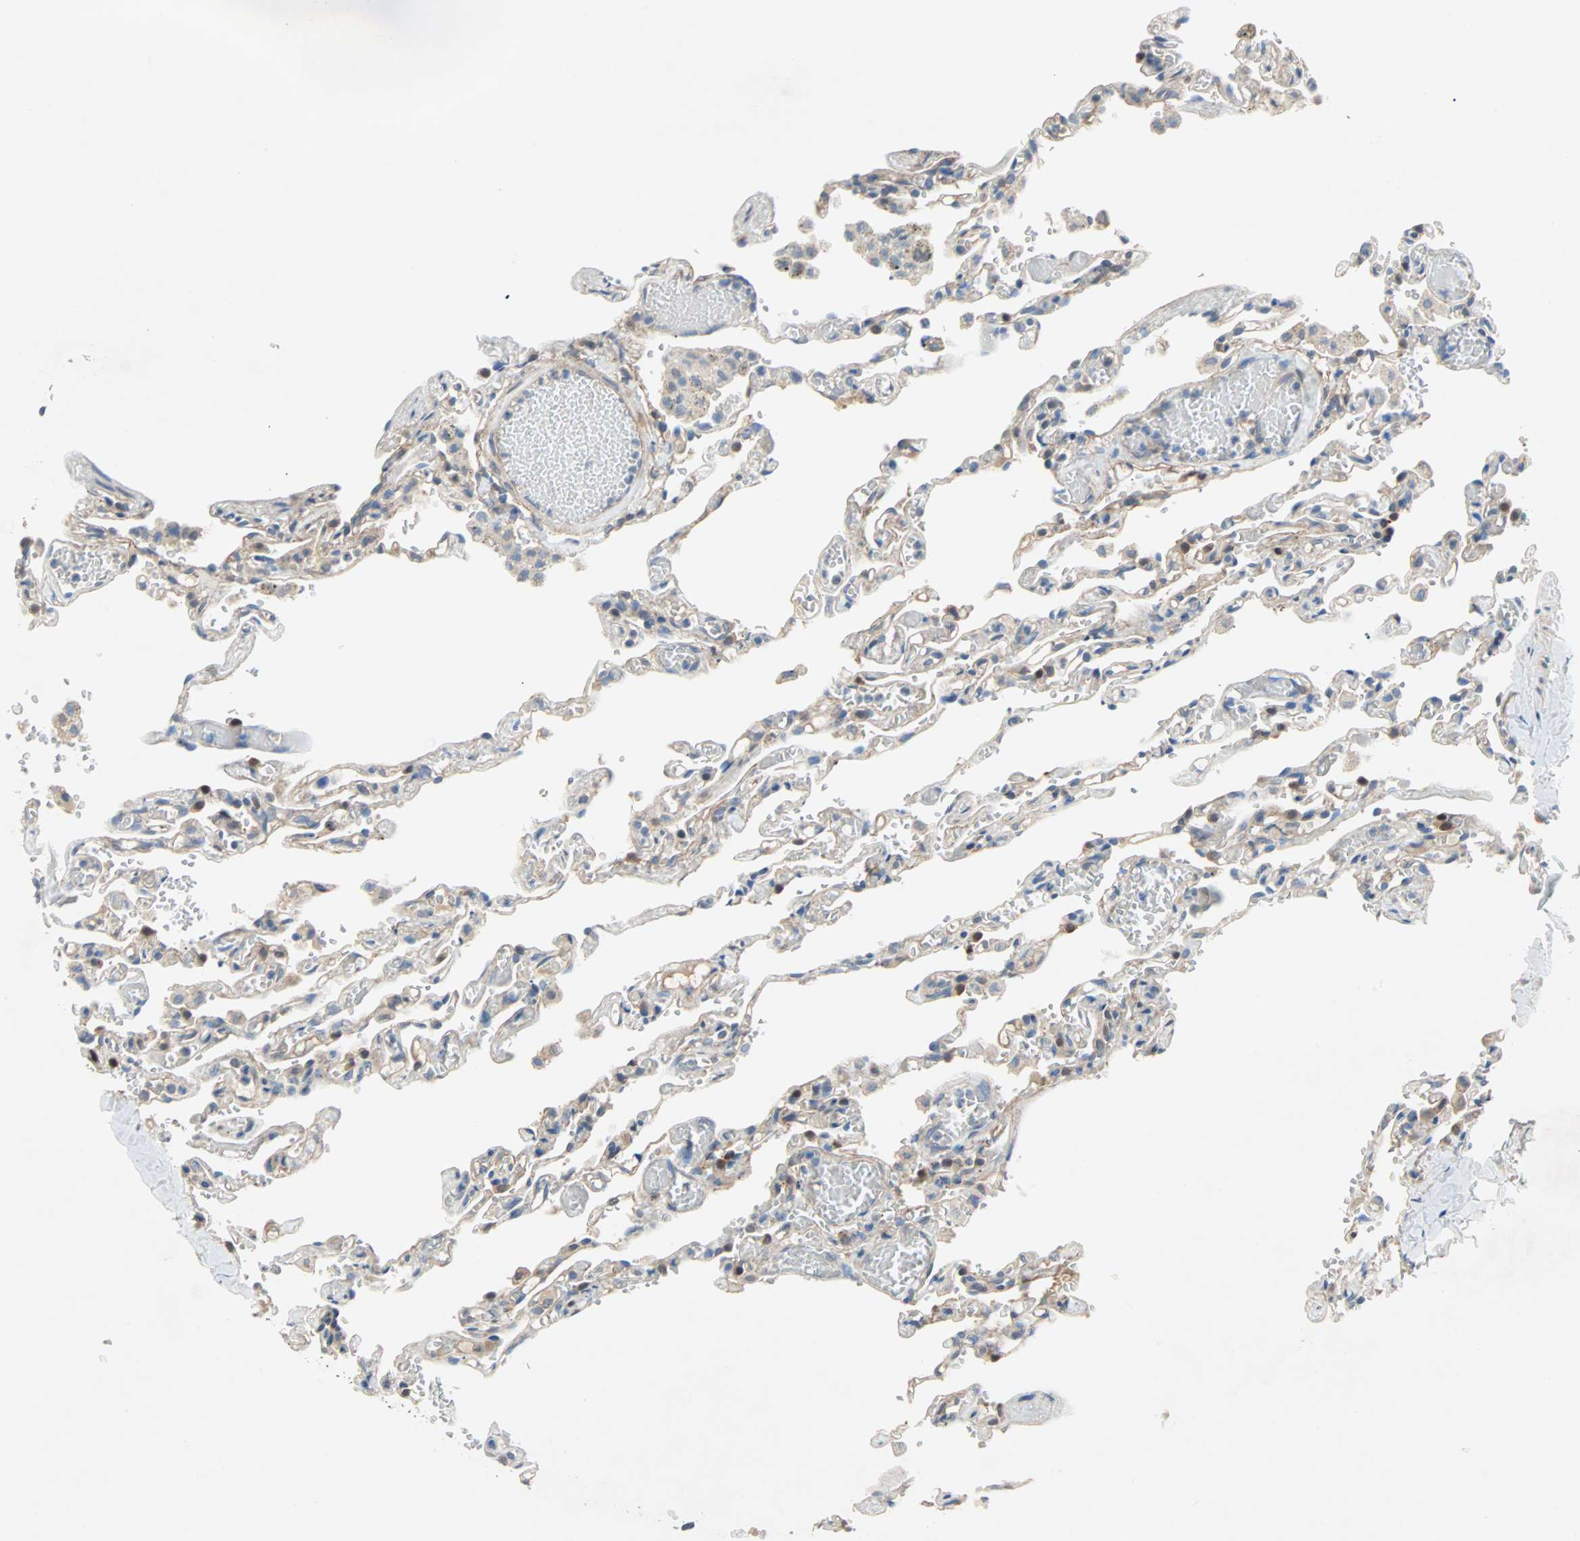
{"staining": {"intensity": "weak", "quantity": ">75%", "location": "cytoplasmic/membranous"}, "tissue": "lung", "cell_type": "Alveolar cells", "image_type": "normal", "snomed": [{"axis": "morphology", "description": "Normal tissue, NOS"}, {"axis": "topography", "description": "Lung"}], "caption": "Approximately >75% of alveolar cells in normal human lung show weak cytoplasmic/membranous protein staining as visualized by brown immunohistochemical staining.", "gene": "TNFRSF12A", "patient": {"sex": "male", "age": 21}}